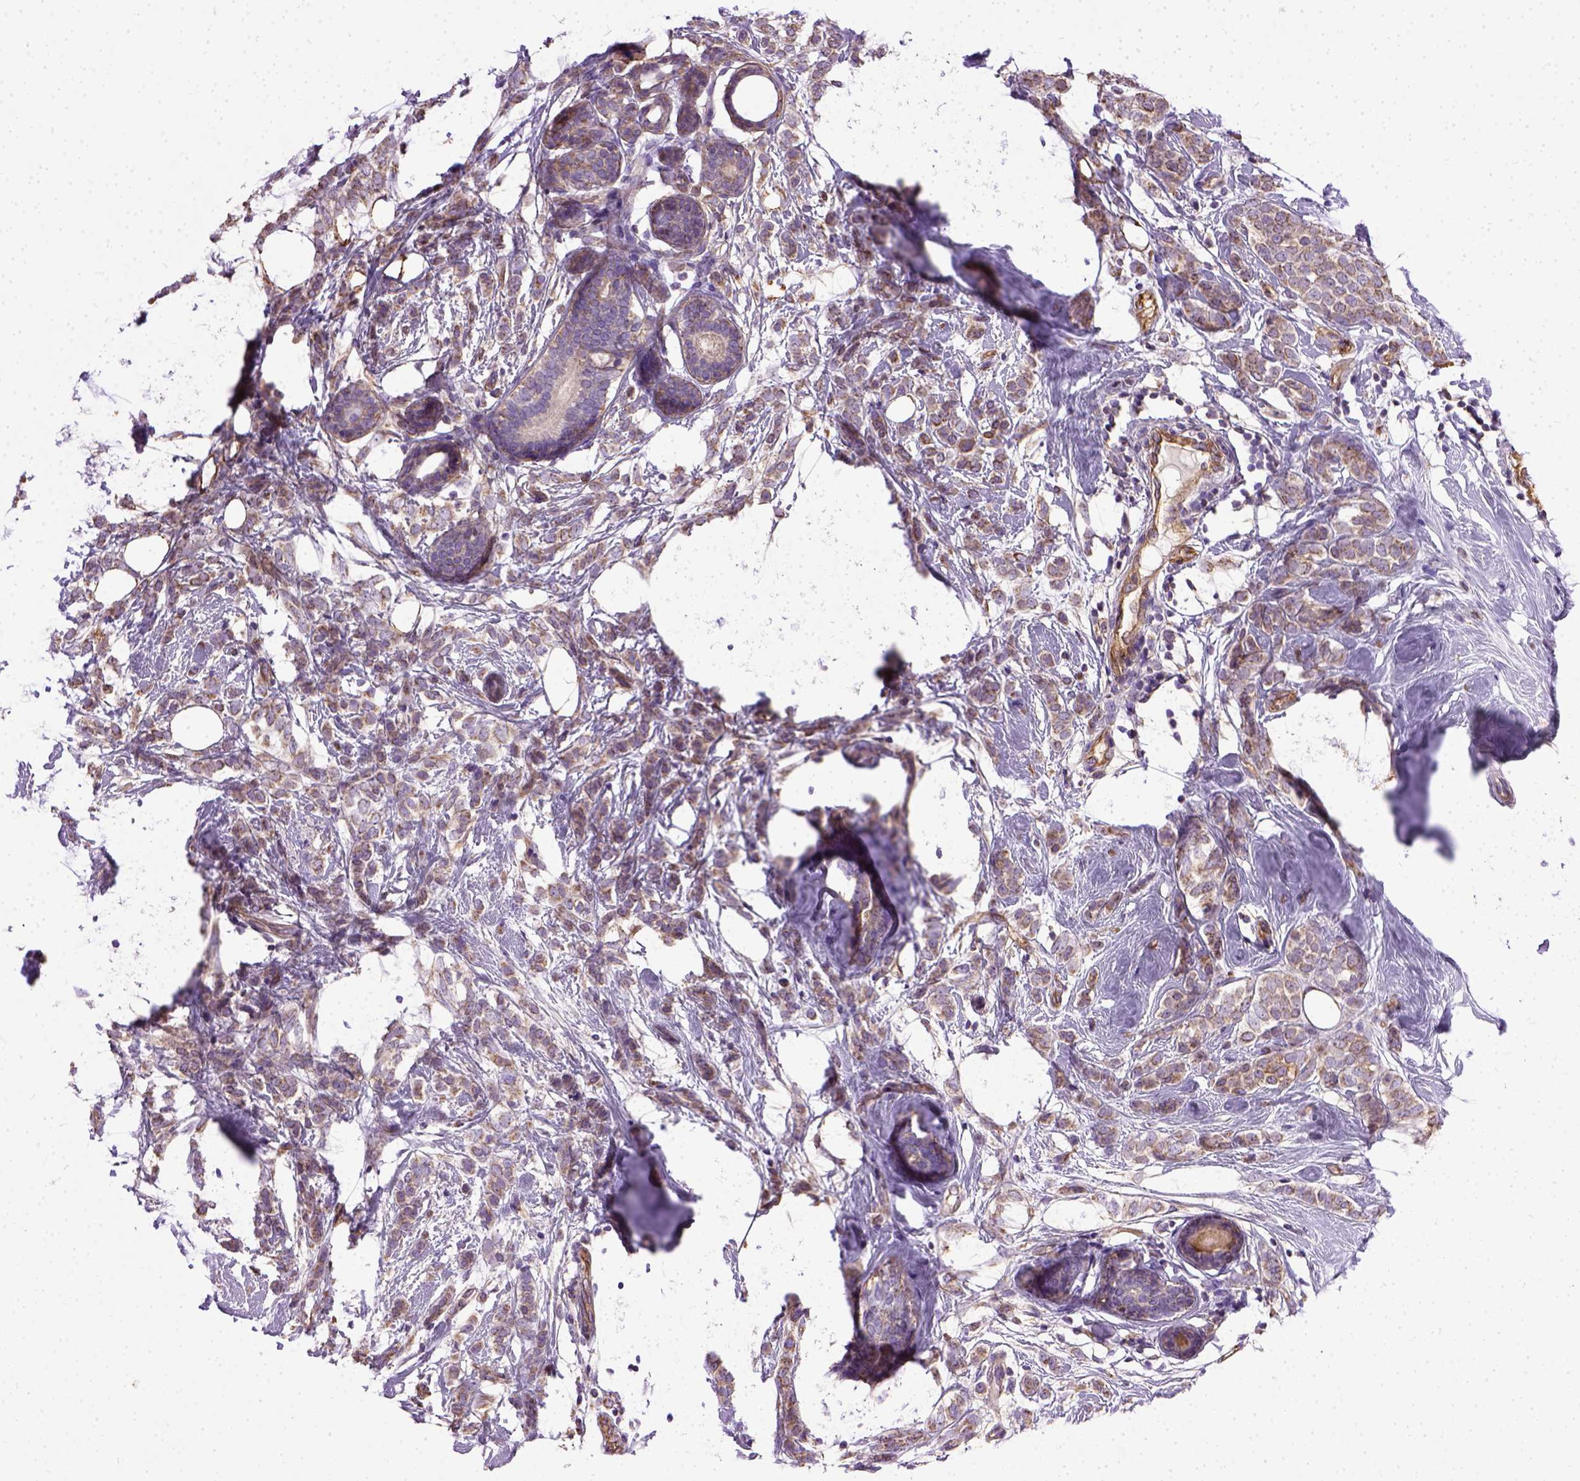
{"staining": {"intensity": "moderate", "quantity": ">75%", "location": "cytoplasmic/membranous"}, "tissue": "breast cancer", "cell_type": "Tumor cells", "image_type": "cancer", "snomed": [{"axis": "morphology", "description": "Lobular carcinoma"}, {"axis": "topography", "description": "Breast"}], "caption": "About >75% of tumor cells in breast cancer (lobular carcinoma) demonstrate moderate cytoplasmic/membranous protein staining as visualized by brown immunohistochemical staining.", "gene": "ENG", "patient": {"sex": "female", "age": 49}}